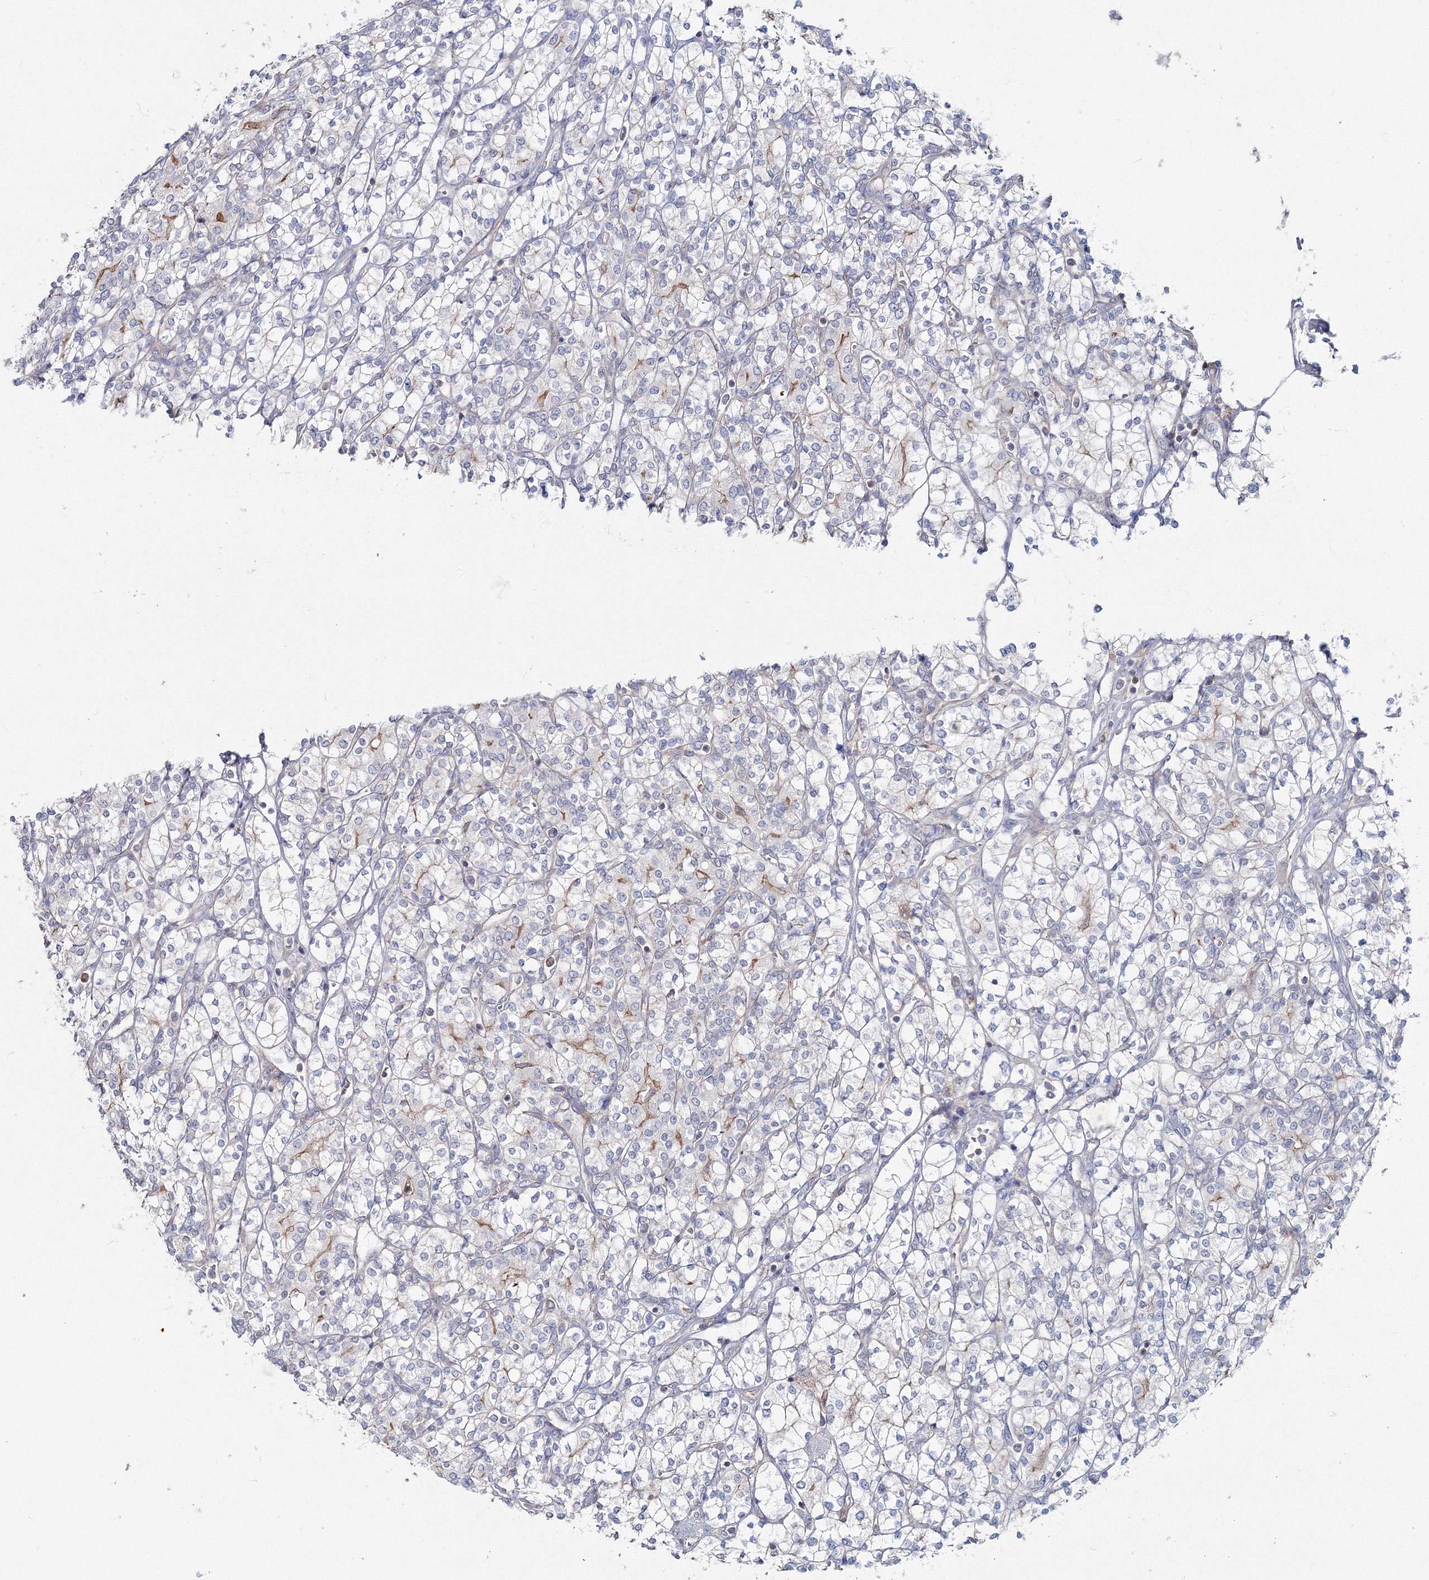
{"staining": {"intensity": "negative", "quantity": "none", "location": "none"}, "tissue": "renal cancer", "cell_type": "Tumor cells", "image_type": "cancer", "snomed": [{"axis": "morphology", "description": "Adenocarcinoma, NOS"}, {"axis": "topography", "description": "Kidney"}], "caption": "Tumor cells show no significant protein expression in renal cancer (adenocarcinoma).", "gene": "GGA2", "patient": {"sex": "male", "age": 77}}